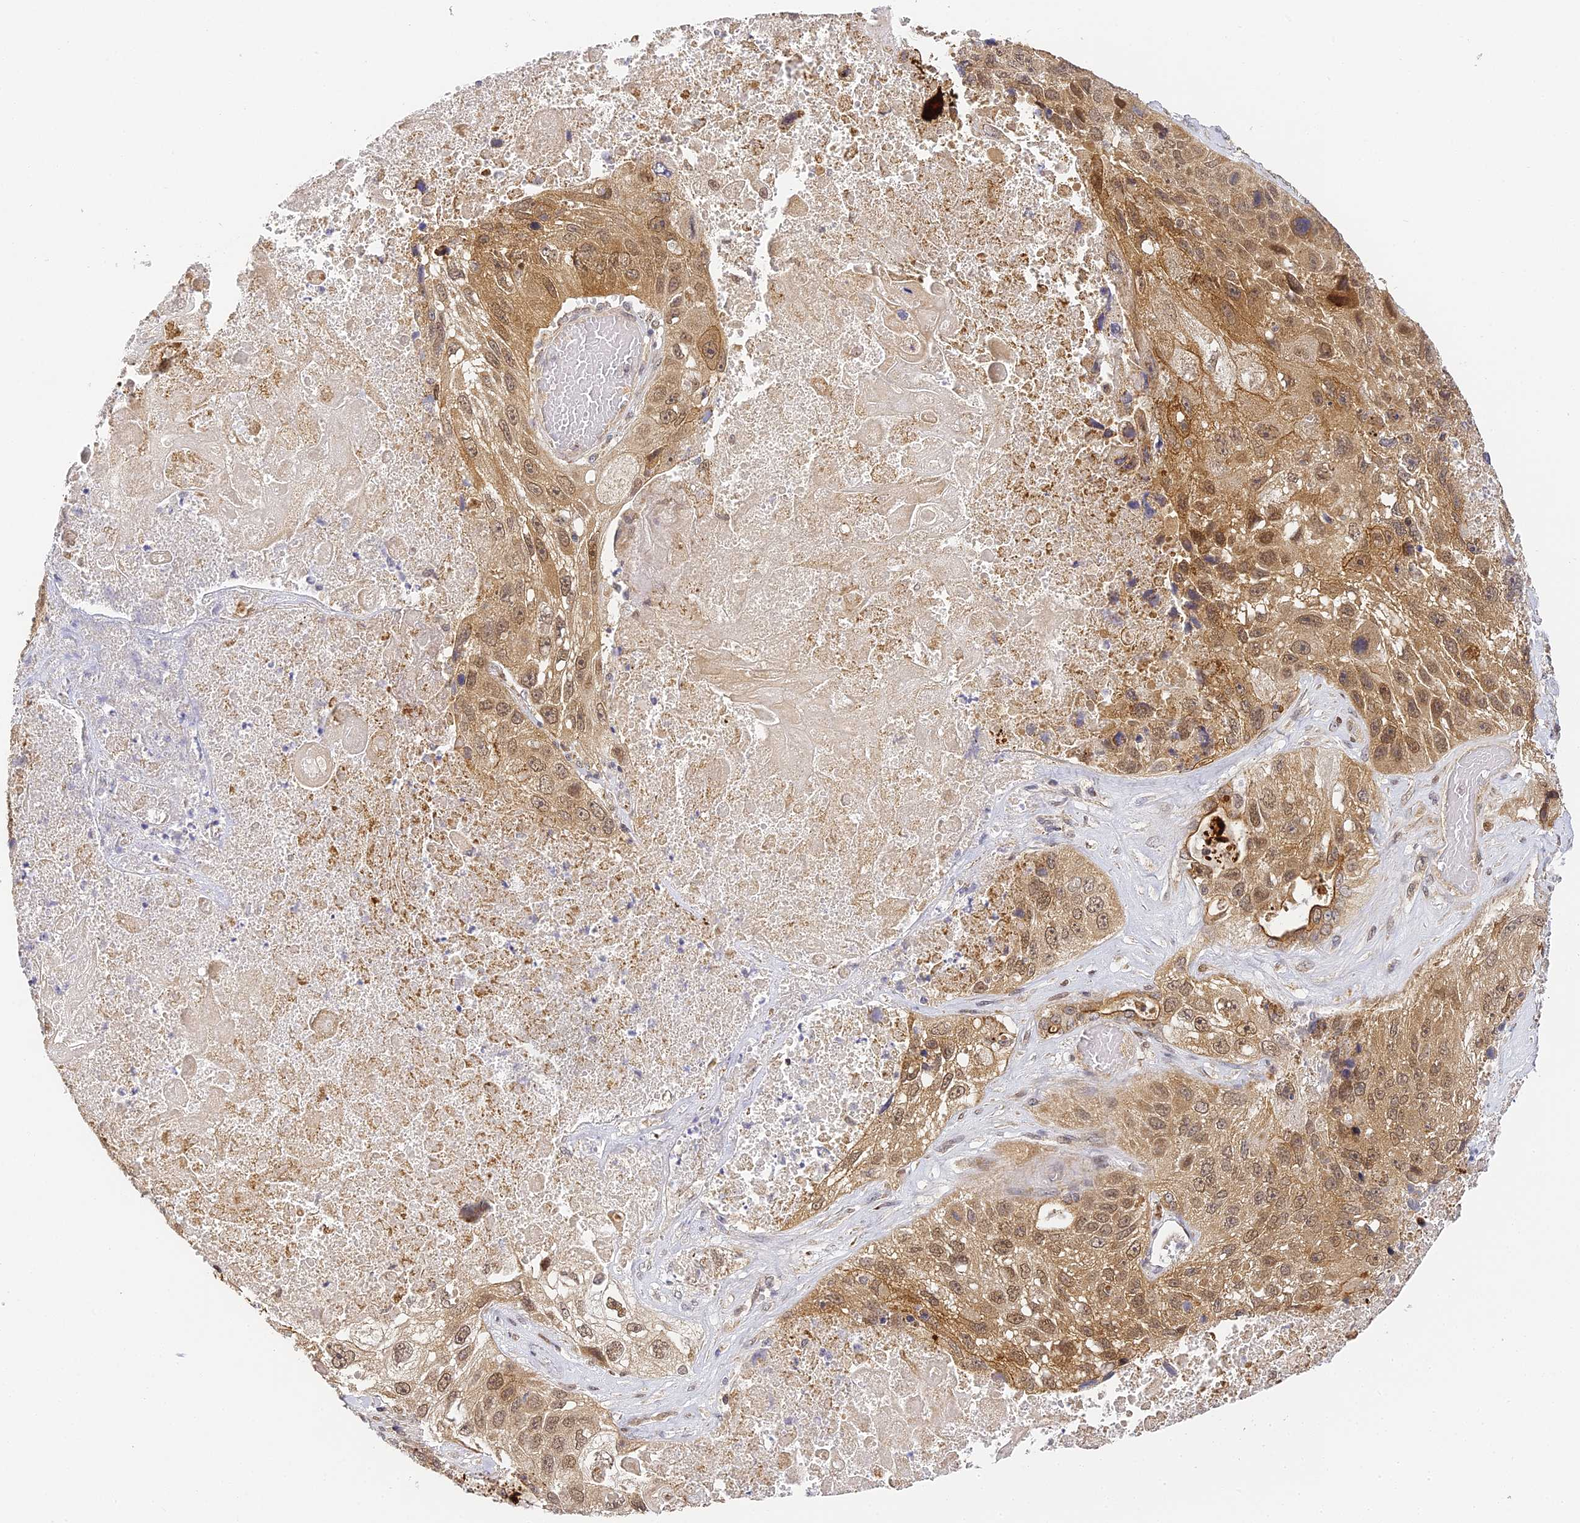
{"staining": {"intensity": "moderate", "quantity": ">75%", "location": "cytoplasmic/membranous,nuclear"}, "tissue": "lung cancer", "cell_type": "Tumor cells", "image_type": "cancer", "snomed": [{"axis": "morphology", "description": "Squamous cell carcinoma, NOS"}, {"axis": "topography", "description": "Lung"}], "caption": "Lung squamous cell carcinoma tissue demonstrates moderate cytoplasmic/membranous and nuclear staining in about >75% of tumor cells Nuclei are stained in blue.", "gene": "DNAAF10", "patient": {"sex": "male", "age": 61}}